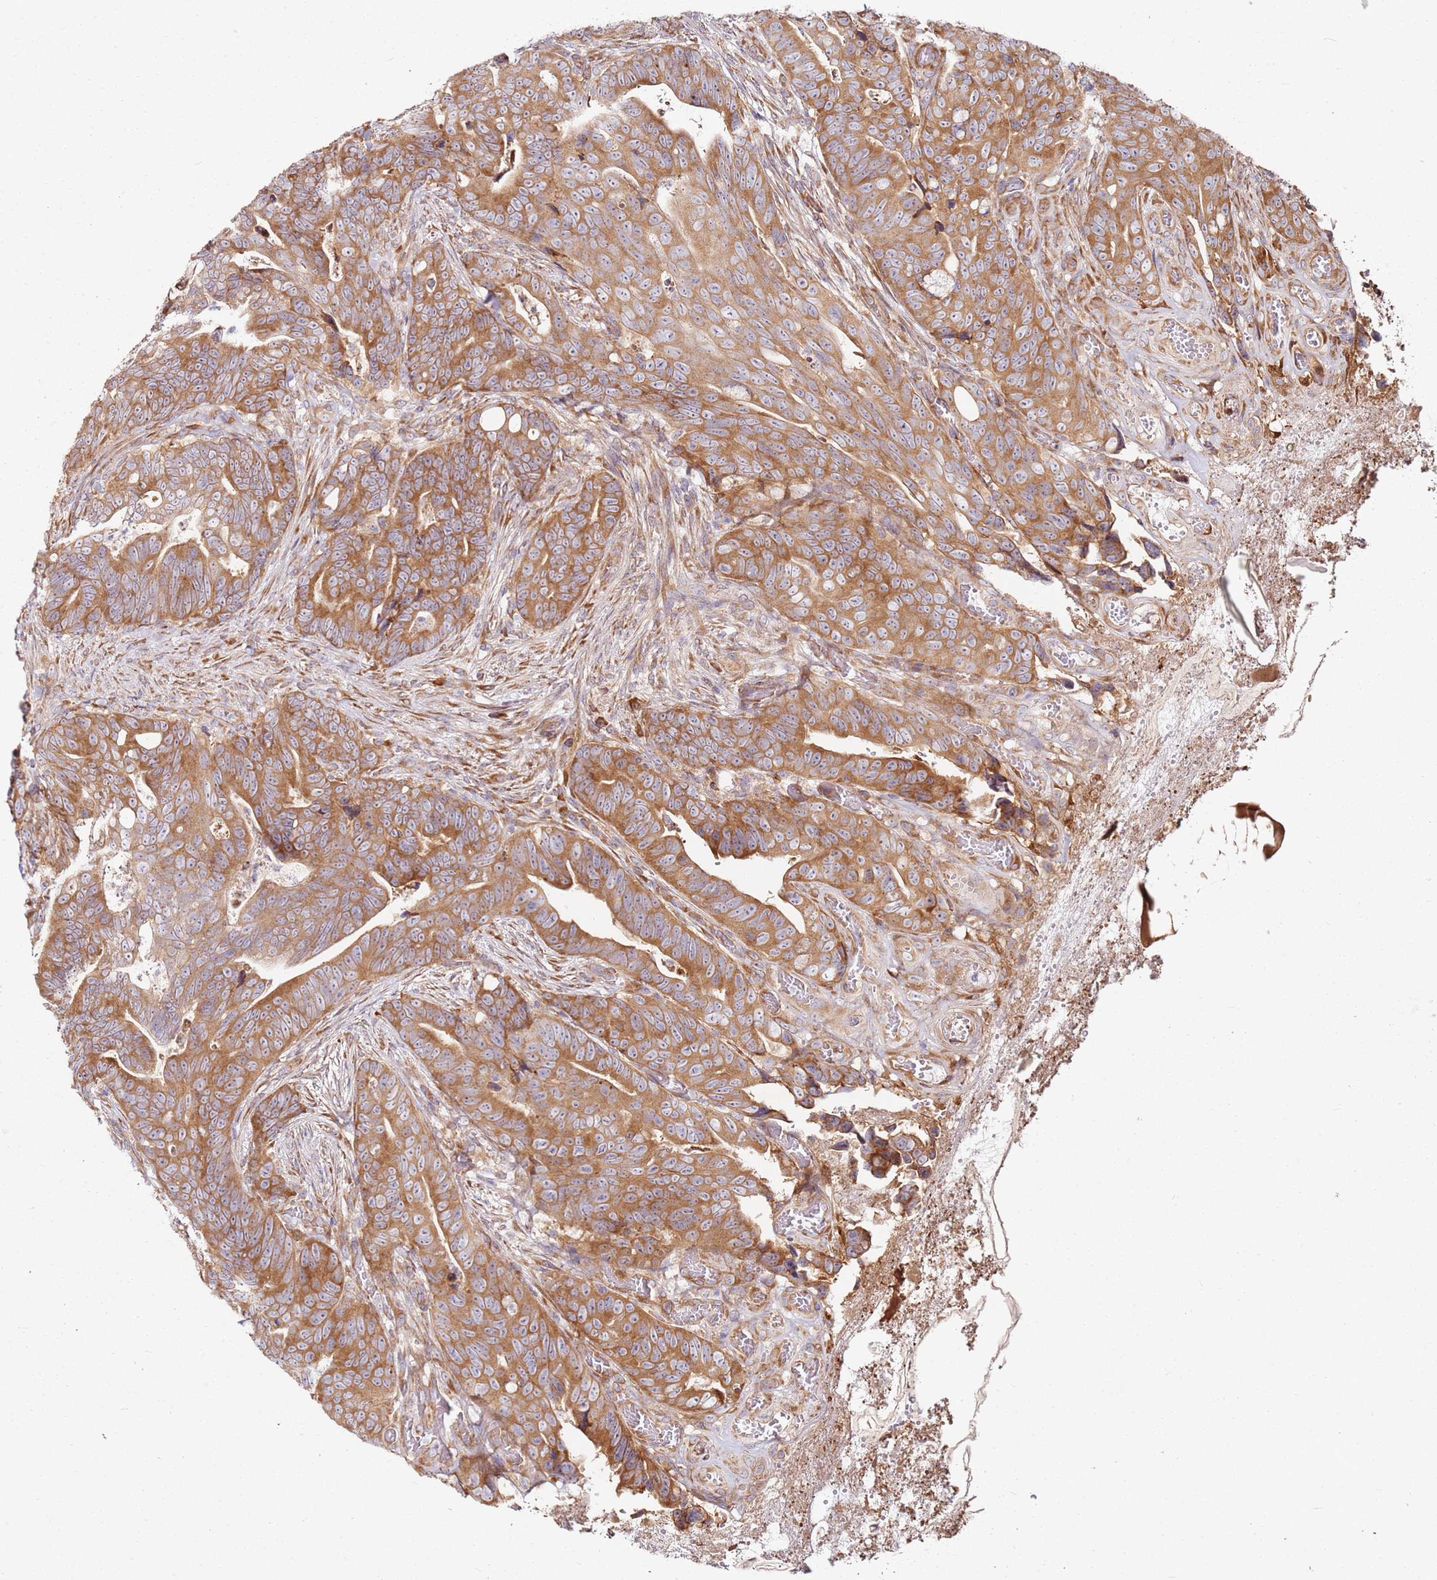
{"staining": {"intensity": "moderate", "quantity": ">75%", "location": "cytoplasmic/membranous"}, "tissue": "colorectal cancer", "cell_type": "Tumor cells", "image_type": "cancer", "snomed": [{"axis": "morphology", "description": "Adenocarcinoma, NOS"}, {"axis": "topography", "description": "Colon"}], "caption": "A medium amount of moderate cytoplasmic/membranous staining is present in approximately >75% of tumor cells in colorectal cancer (adenocarcinoma) tissue. (Brightfield microscopy of DAB IHC at high magnification).", "gene": "RPS3A", "patient": {"sex": "female", "age": 82}}